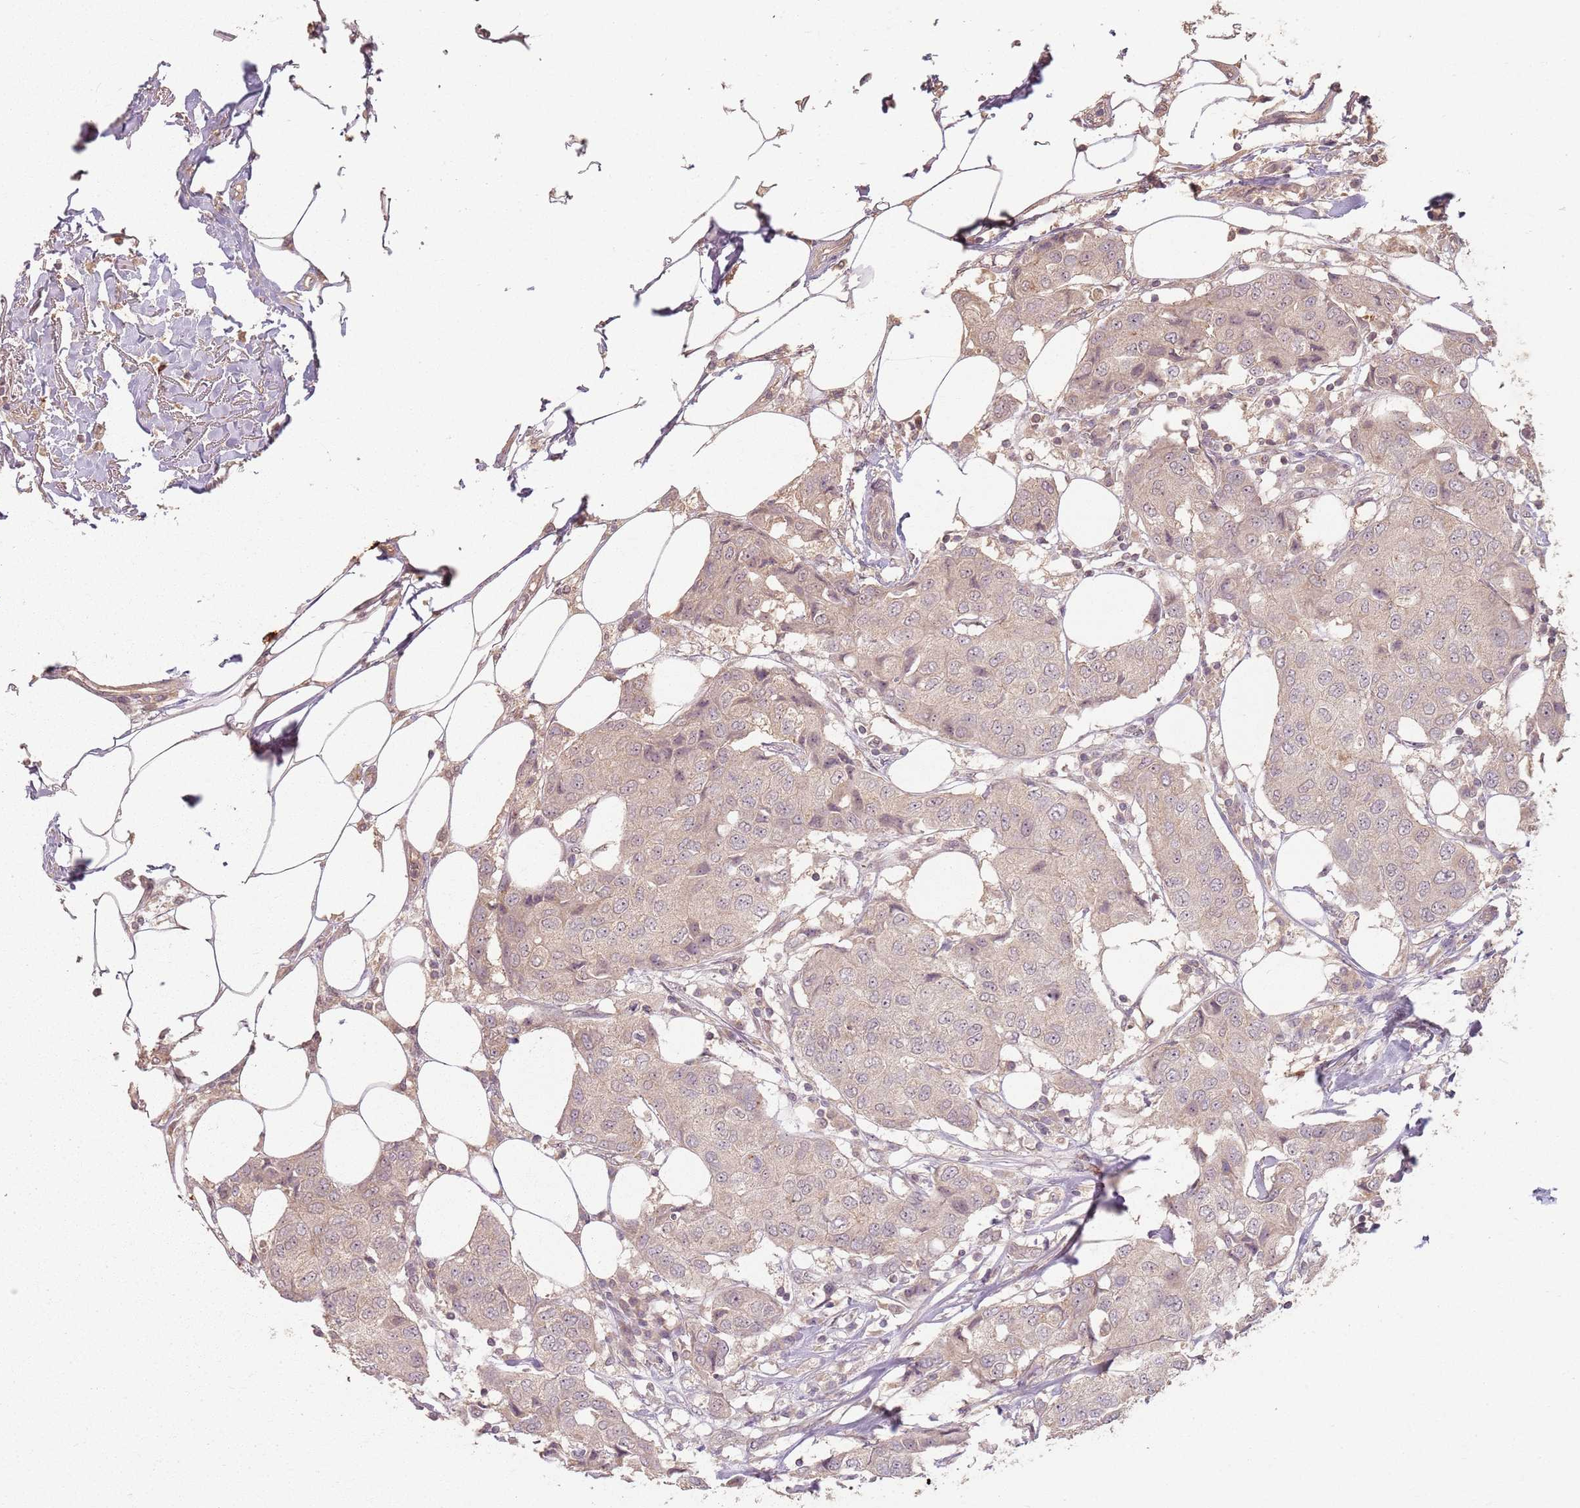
{"staining": {"intensity": "weak", "quantity": "25%-75%", "location": "cytoplasmic/membranous"}, "tissue": "breast cancer", "cell_type": "Tumor cells", "image_type": "cancer", "snomed": [{"axis": "morphology", "description": "Duct carcinoma"}, {"axis": "topography", "description": "Breast"}], "caption": "An immunohistochemistry (IHC) image of tumor tissue is shown. Protein staining in brown labels weak cytoplasmic/membranous positivity in breast invasive ductal carcinoma within tumor cells. The staining is performed using DAB (3,3'-diaminobenzidine) brown chromogen to label protein expression. The nuclei are counter-stained blue using hematoxylin.", "gene": "CCDC168", "patient": {"sex": "female", "age": 80}}